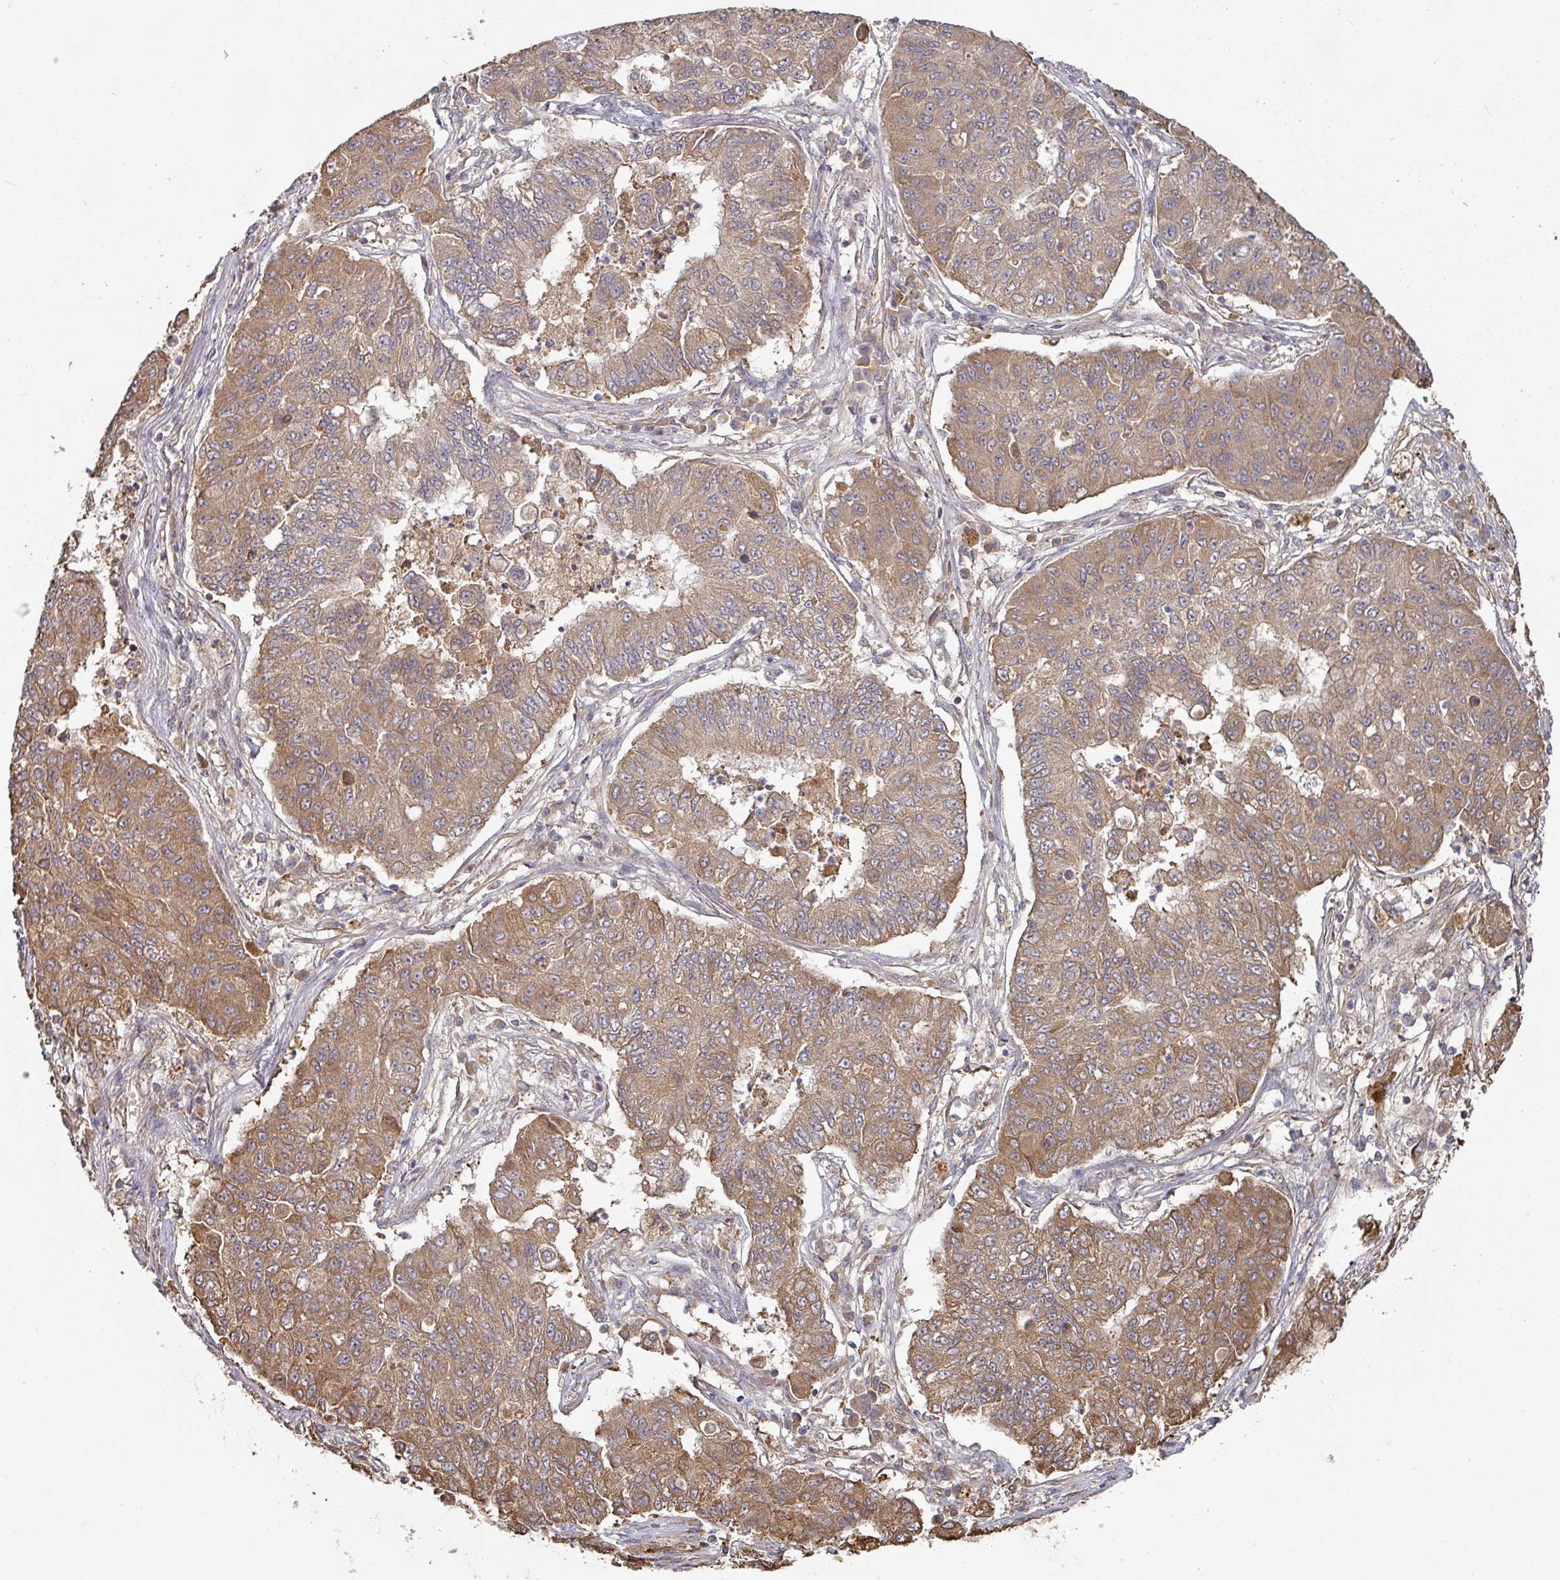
{"staining": {"intensity": "moderate", "quantity": ">75%", "location": "cytoplasmic/membranous"}, "tissue": "lung cancer", "cell_type": "Tumor cells", "image_type": "cancer", "snomed": [{"axis": "morphology", "description": "Squamous cell carcinoma, NOS"}, {"axis": "topography", "description": "Lung"}], "caption": "DAB immunohistochemical staining of squamous cell carcinoma (lung) demonstrates moderate cytoplasmic/membranous protein positivity in about >75% of tumor cells. The protein is shown in brown color, while the nuclei are stained blue.", "gene": "CEP95", "patient": {"sex": "male", "age": 74}}